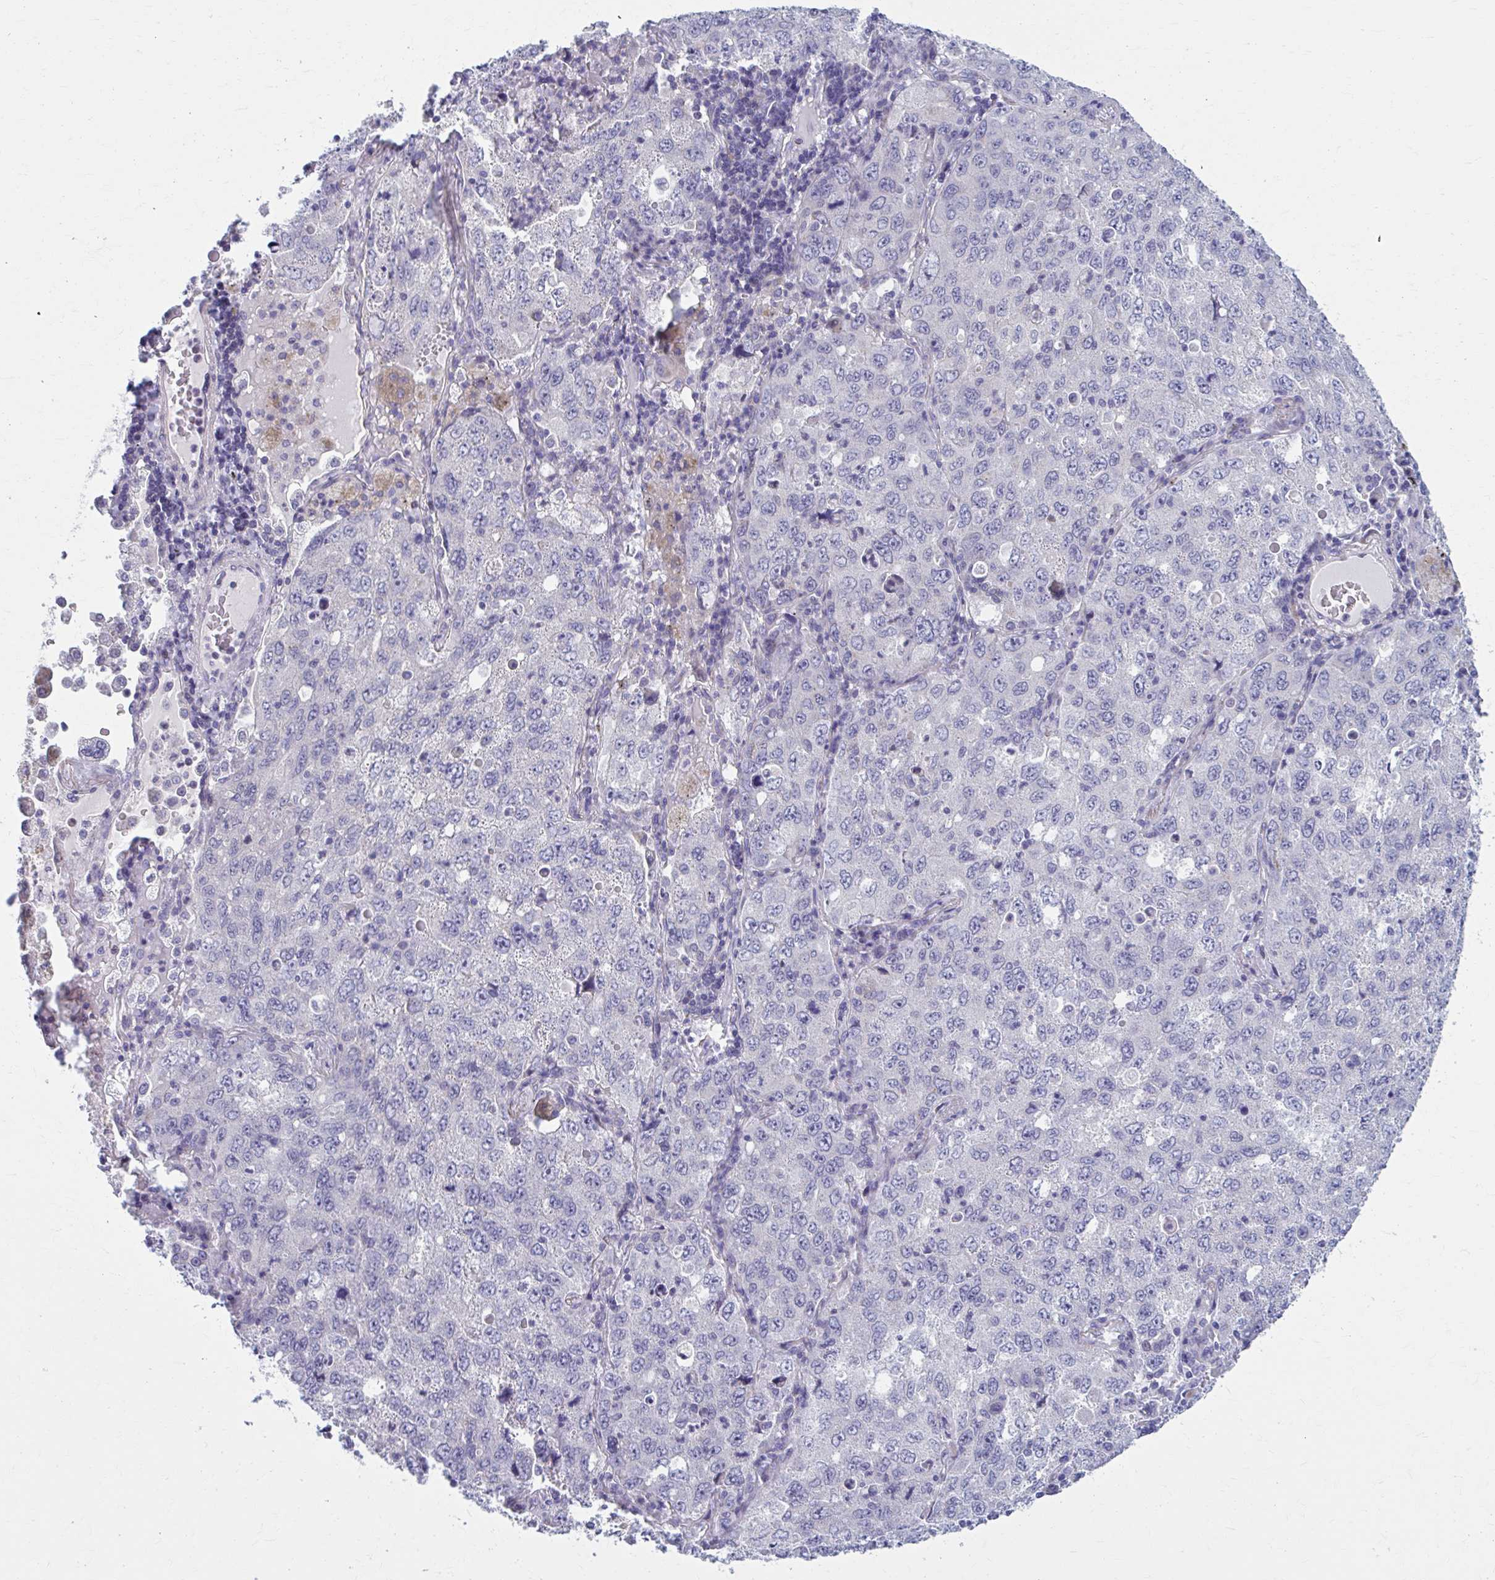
{"staining": {"intensity": "negative", "quantity": "none", "location": "none"}, "tissue": "lung cancer", "cell_type": "Tumor cells", "image_type": "cancer", "snomed": [{"axis": "morphology", "description": "Adenocarcinoma, NOS"}, {"axis": "topography", "description": "Lung"}], "caption": "The immunohistochemistry photomicrograph has no significant expression in tumor cells of lung cancer (adenocarcinoma) tissue. The staining is performed using DAB (3,3'-diaminobenzidine) brown chromogen with nuclei counter-stained in using hematoxylin.", "gene": "CHST3", "patient": {"sex": "female", "age": 57}}